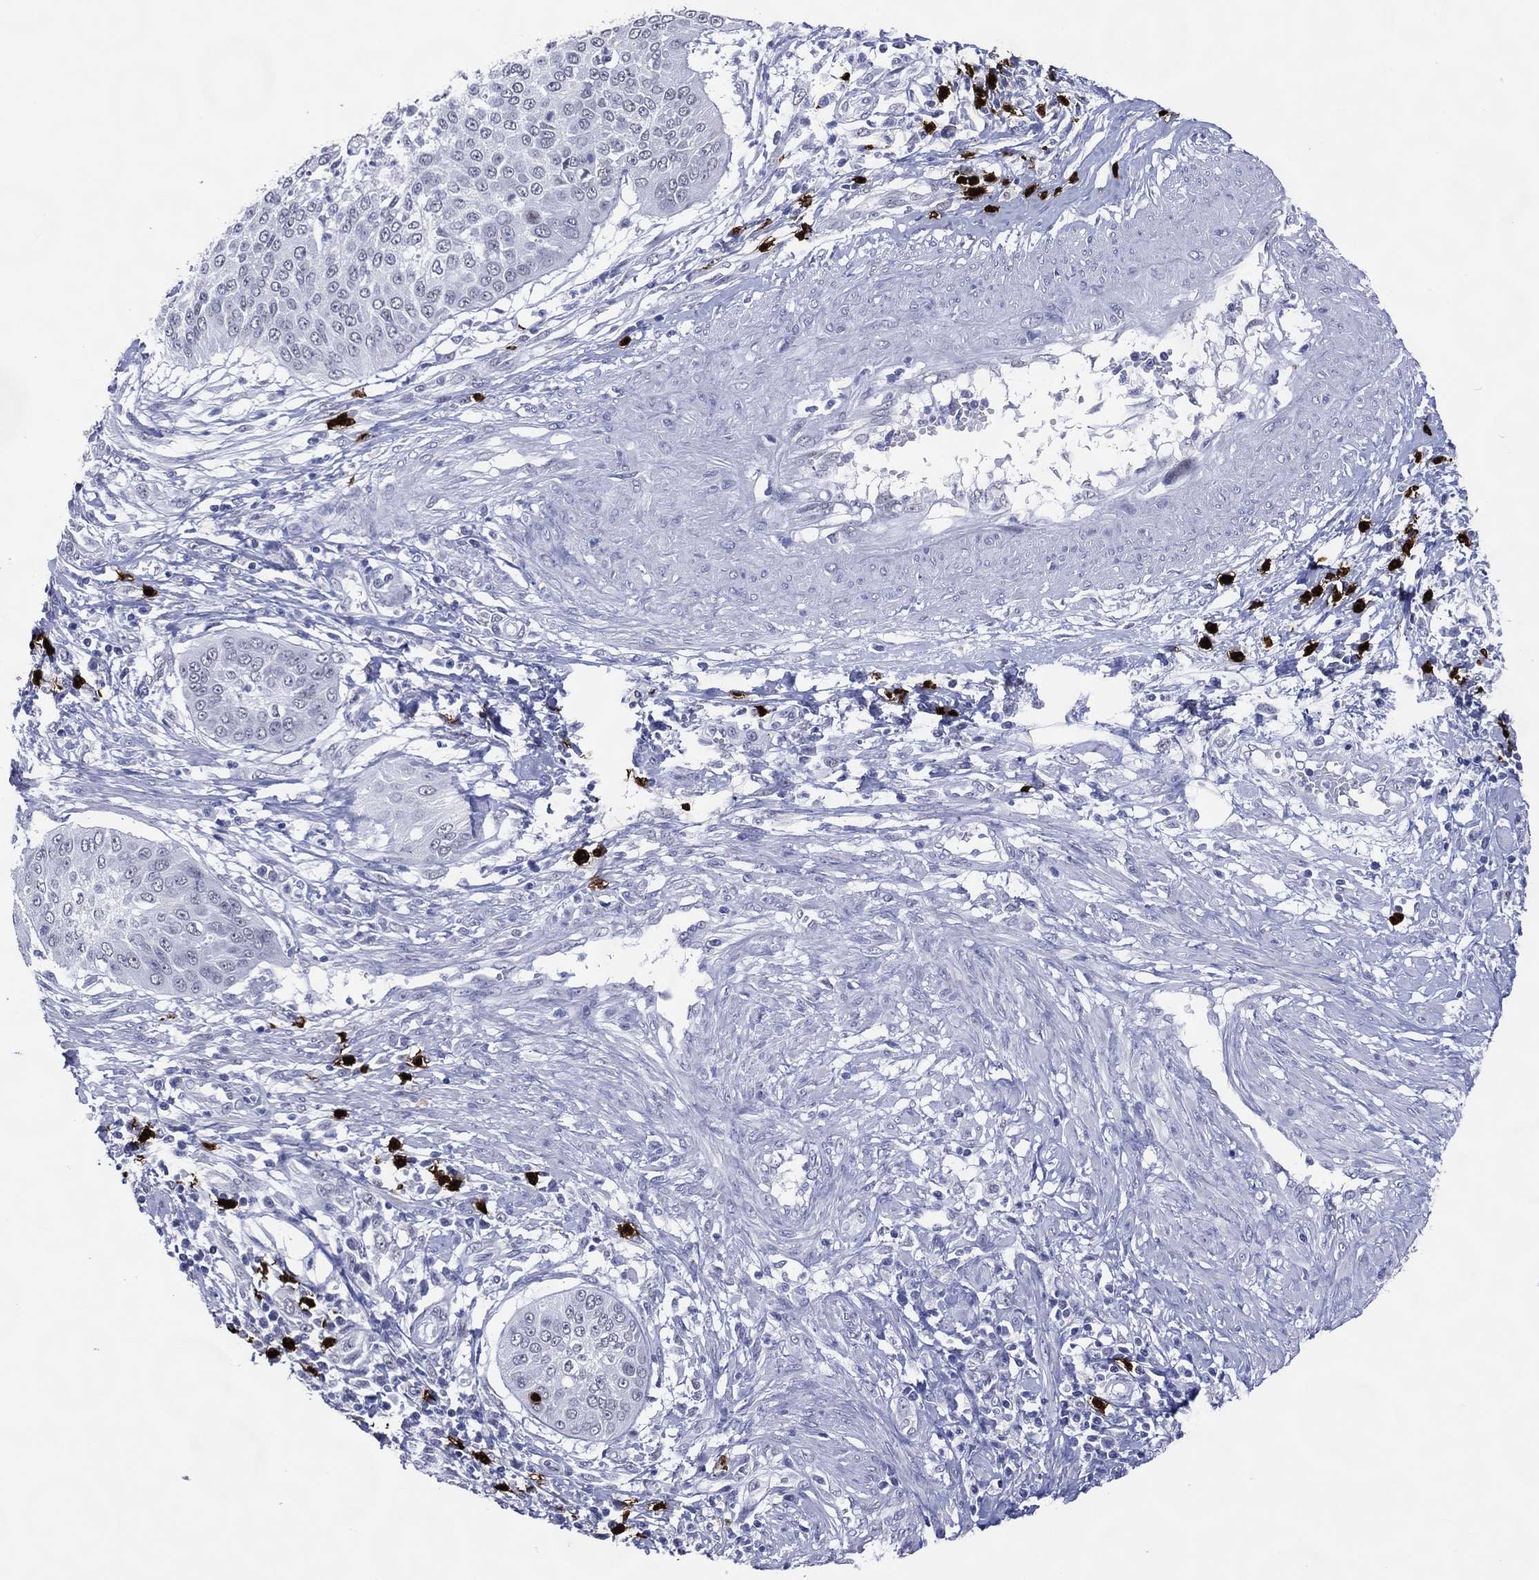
{"staining": {"intensity": "negative", "quantity": "none", "location": "none"}, "tissue": "cervical cancer", "cell_type": "Tumor cells", "image_type": "cancer", "snomed": [{"axis": "morphology", "description": "Normal tissue, NOS"}, {"axis": "morphology", "description": "Squamous cell carcinoma, NOS"}, {"axis": "topography", "description": "Cervix"}], "caption": "Immunohistochemistry histopathology image of cervical squamous cell carcinoma stained for a protein (brown), which reveals no positivity in tumor cells.", "gene": "CFAP58", "patient": {"sex": "female", "age": 39}}